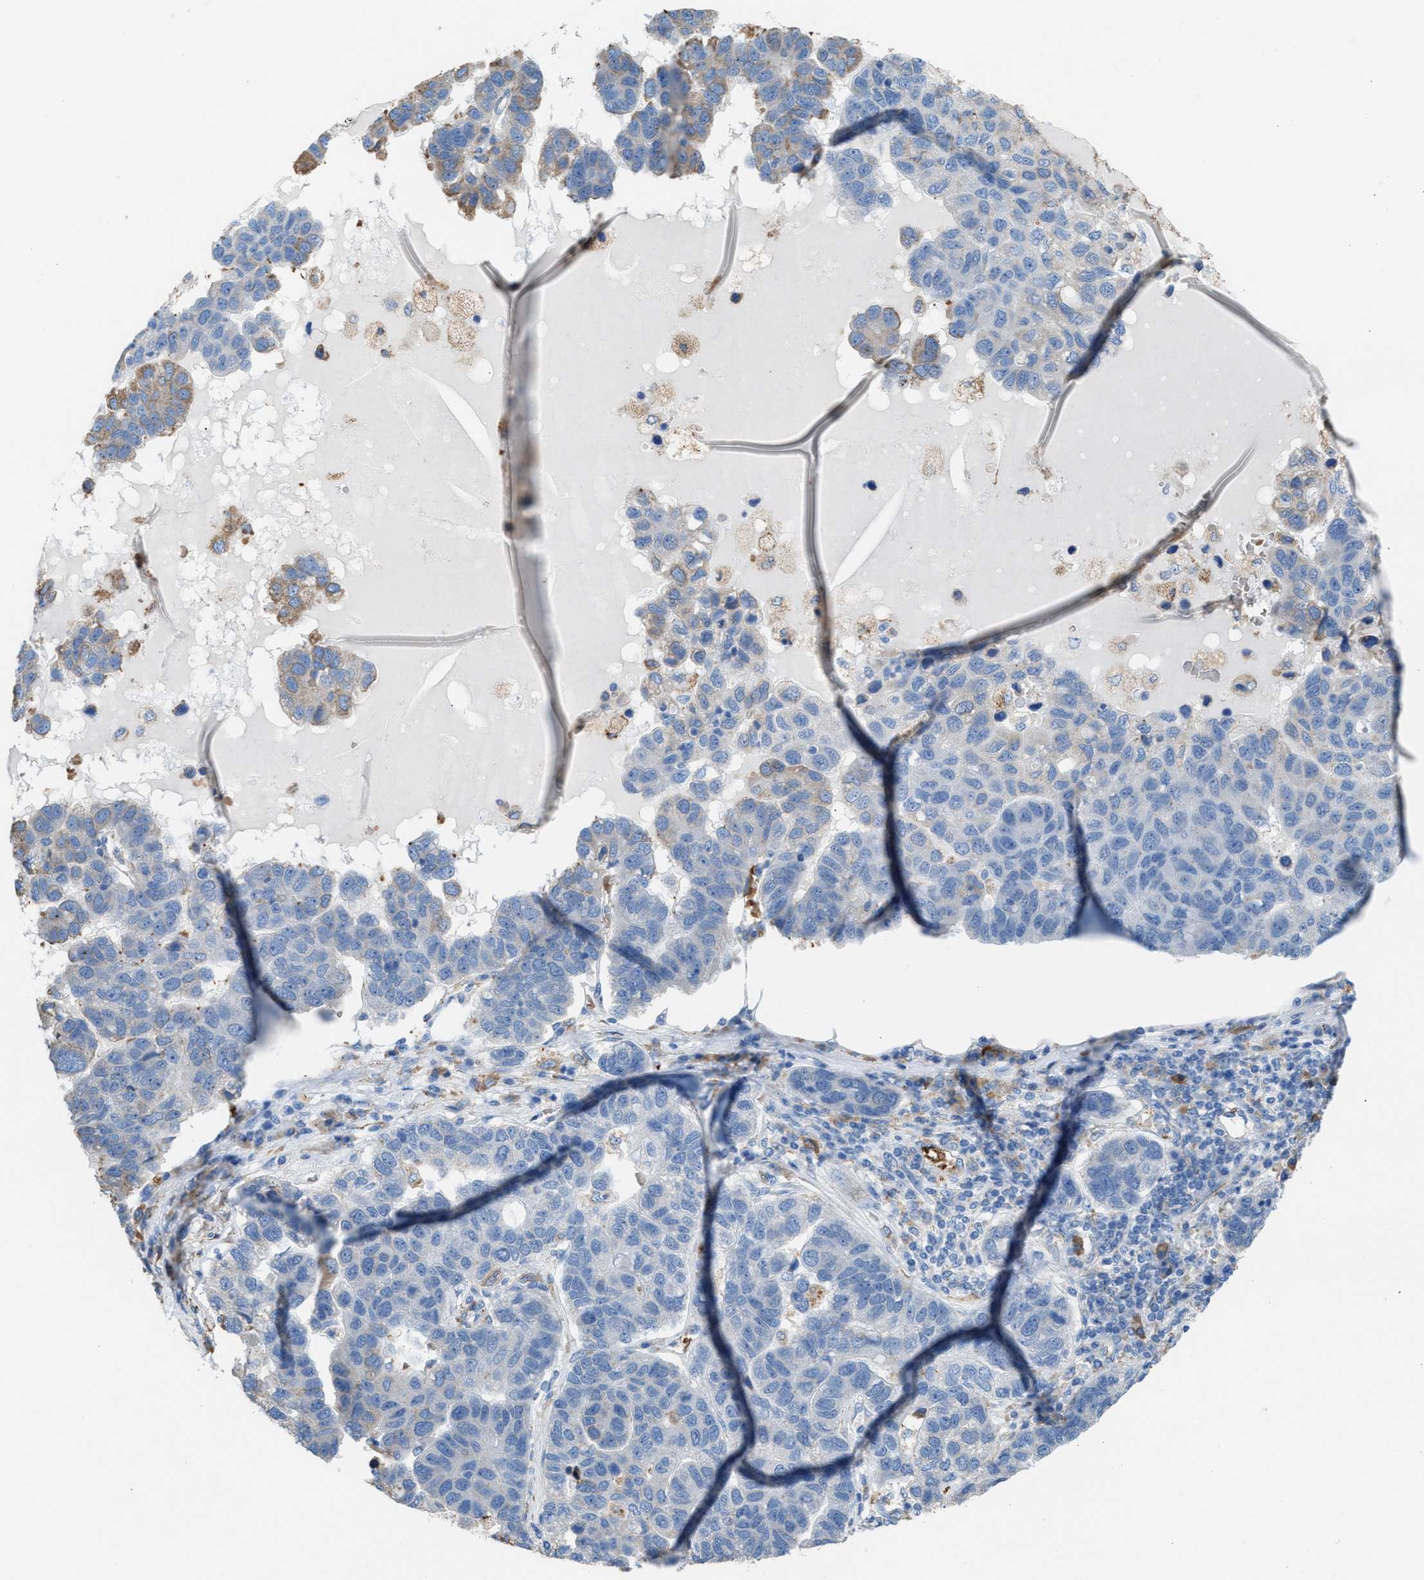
{"staining": {"intensity": "negative", "quantity": "none", "location": "none"}, "tissue": "pancreatic cancer", "cell_type": "Tumor cells", "image_type": "cancer", "snomed": [{"axis": "morphology", "description": "Adenocarcinoma, NOS"}, {"axis": "topography", "description": "Pancreas"}], "caption": "Immunohistochemical staining of human pancreatic cancer (adenocarcinoma) displays no significant positivity in tumor cells. Brightfield microscopy of immunohistochemistry (IHC) stained with DAB (3,3'-diaminobenzidine) (brown) and hematoxylin (blue), captured at high magnification.", "gene": "CA3", "patient": {"sex": "female", "age": 61}}